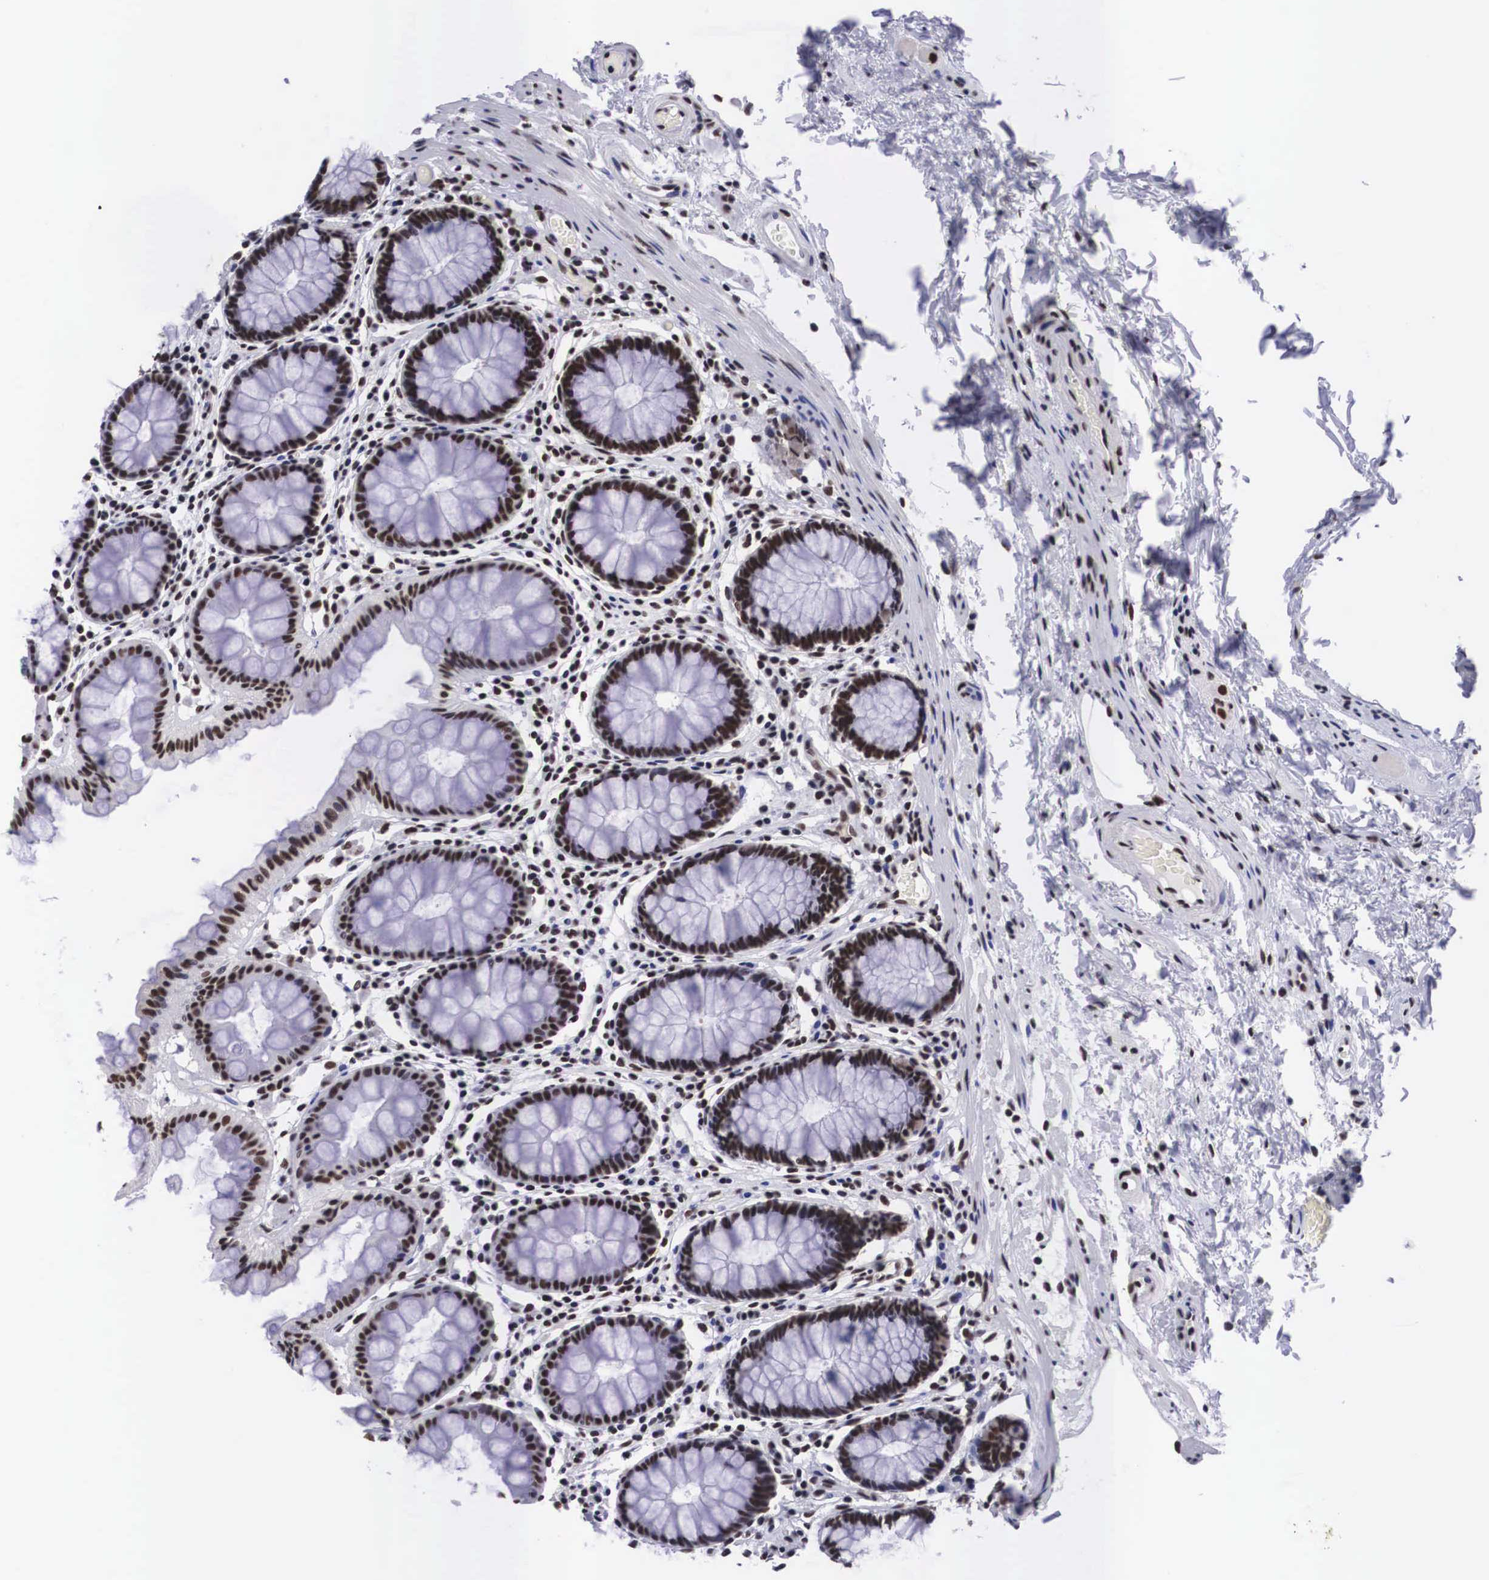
{"staining": {"intensity": "strong", "quantity": ">75%", "location": "nuclear"}, "tissue": "rectum", "cell_type": "Glandular cells", "image_type": "normal", "snomed": [{"axis": "morphology", "description": "Normal tissue, NOS"}, {"axis": "topography", "description": "Rectum"}], "caption": "Protein staining by immunohistochemistry (IHC) demonstrates strong nuclear expression in approximately >75% of glandular cells in normal rectum.", "gene": "SF3A1", "patient": {"sex": "male", "age": 77}}